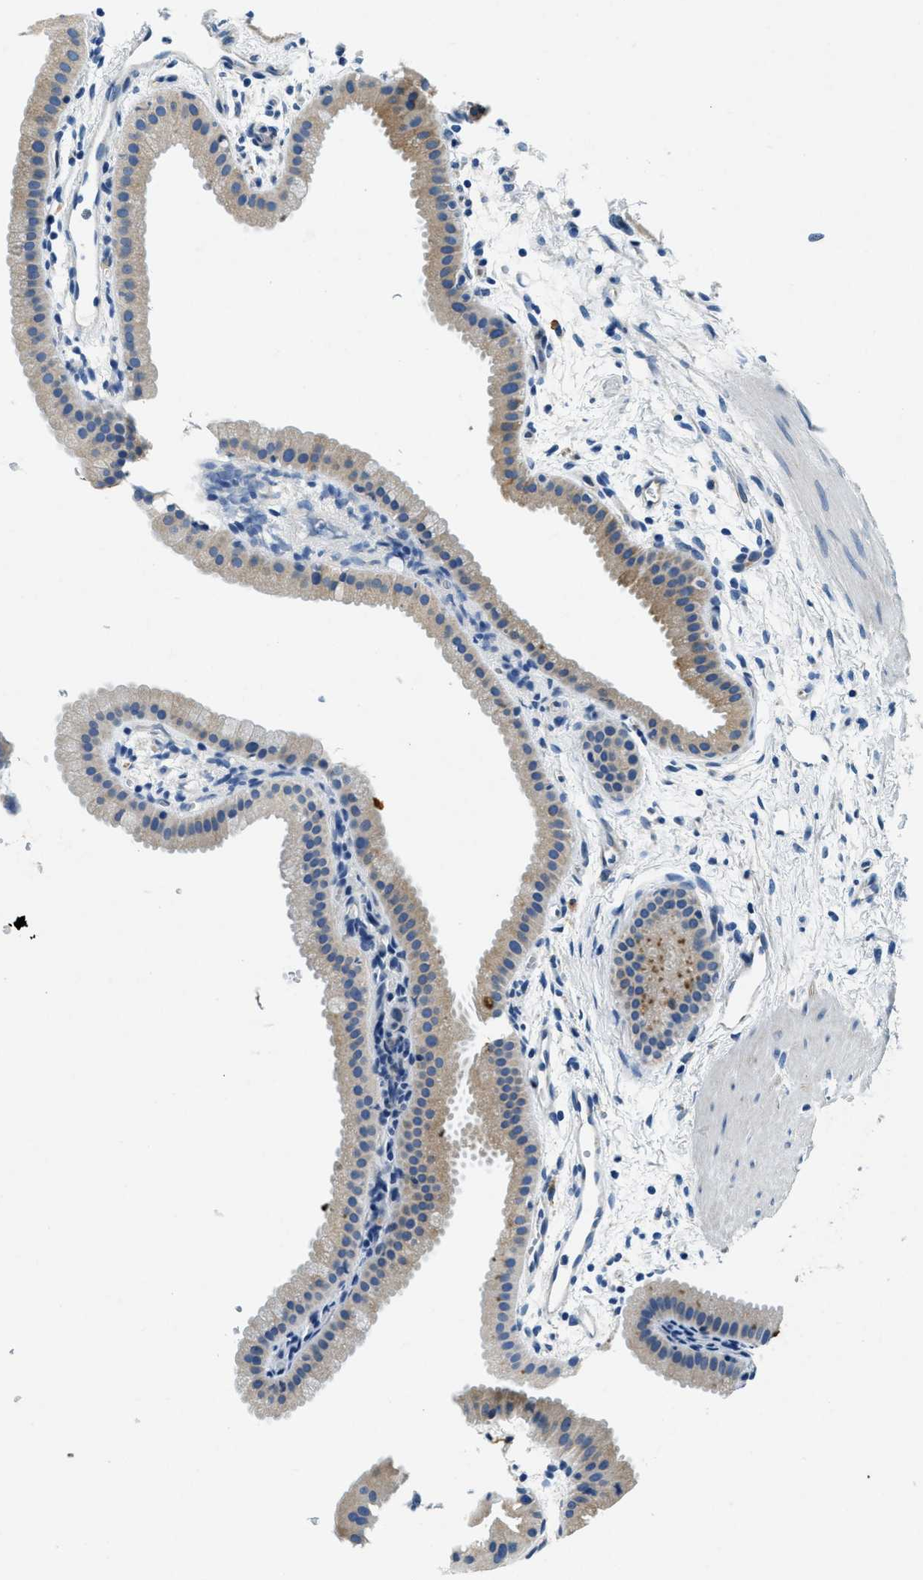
{"staining": {"intensity": "moderate", "quantity": "<25%", "location": "cytoplasmic/membranous"}, "tissue": "gallbladder", "cell_type": "Glandular cells", "image_type": "normal", "snomed": [{"axis": "morphology", "description": "Normal tissue, NOS"}, {"axis": "topography", "description": "Gallbladder"}], "caption": "An IHC image of unremarkable tissue is shown. Protein staining in brown shows moderate cytoplasmic/membranous positivity in gallbladder within glandular cells.", "gene": "UBAC2", "patient": {"sex": "female", "age": 64}}